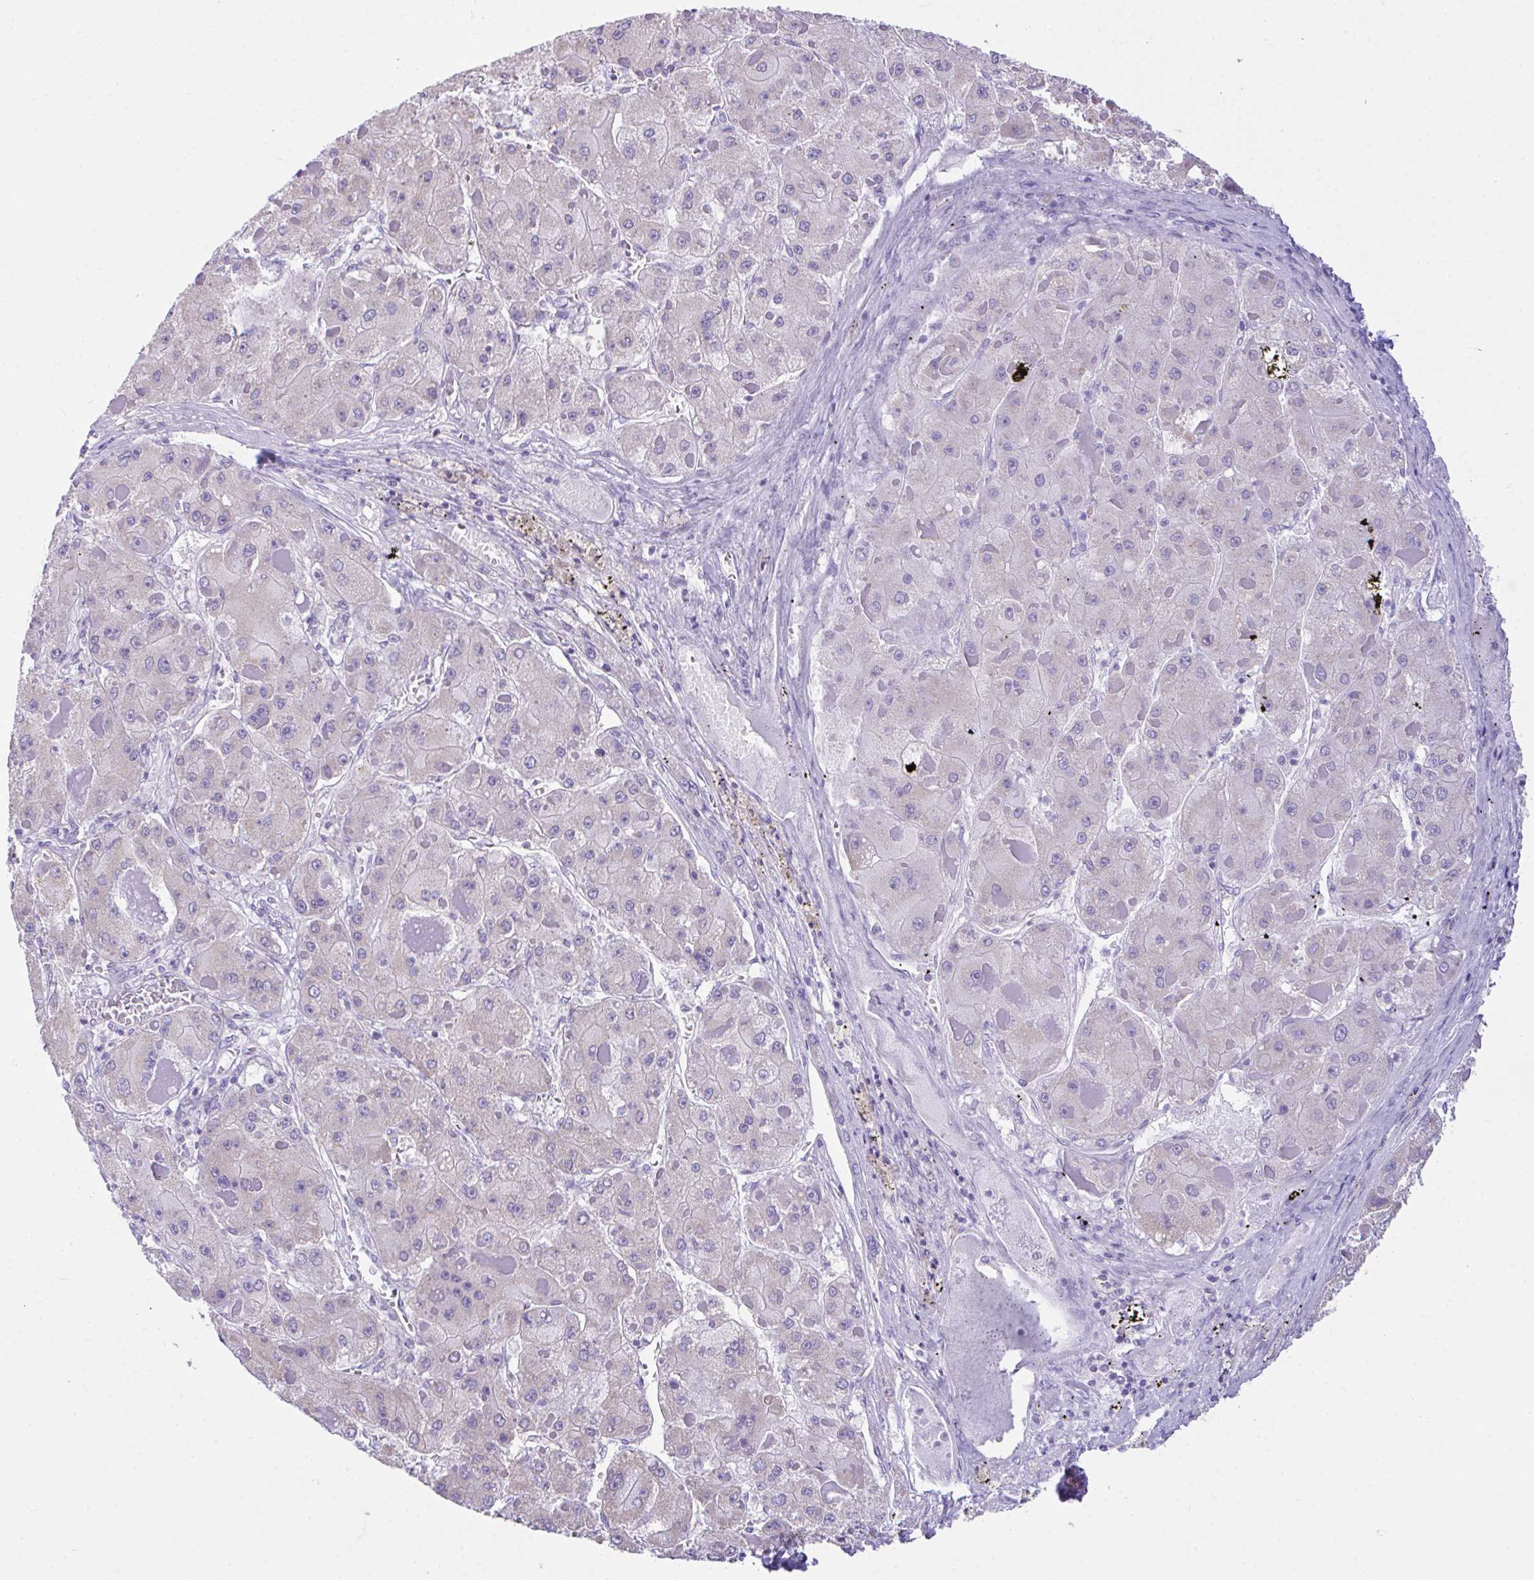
{"staining": {"intensity": "negative", "quantity": "none", "location": "none"}, "tissue": "liver cancer", "cell_type": "Tumor cells", "image_type": "cancer", "snomed": [{"axis": "morphology", "description": "Carcinoma, Hepatocellular, NOS"}, {"axis": "topography", "description": "Liver"}], "caption": "Human liver hepatocellular carcinoma stained for a protein using IHC exhibits no staining in tumor cells.", "gene": "NLRP8", "patient": {"sex": "female", "age": 73}}